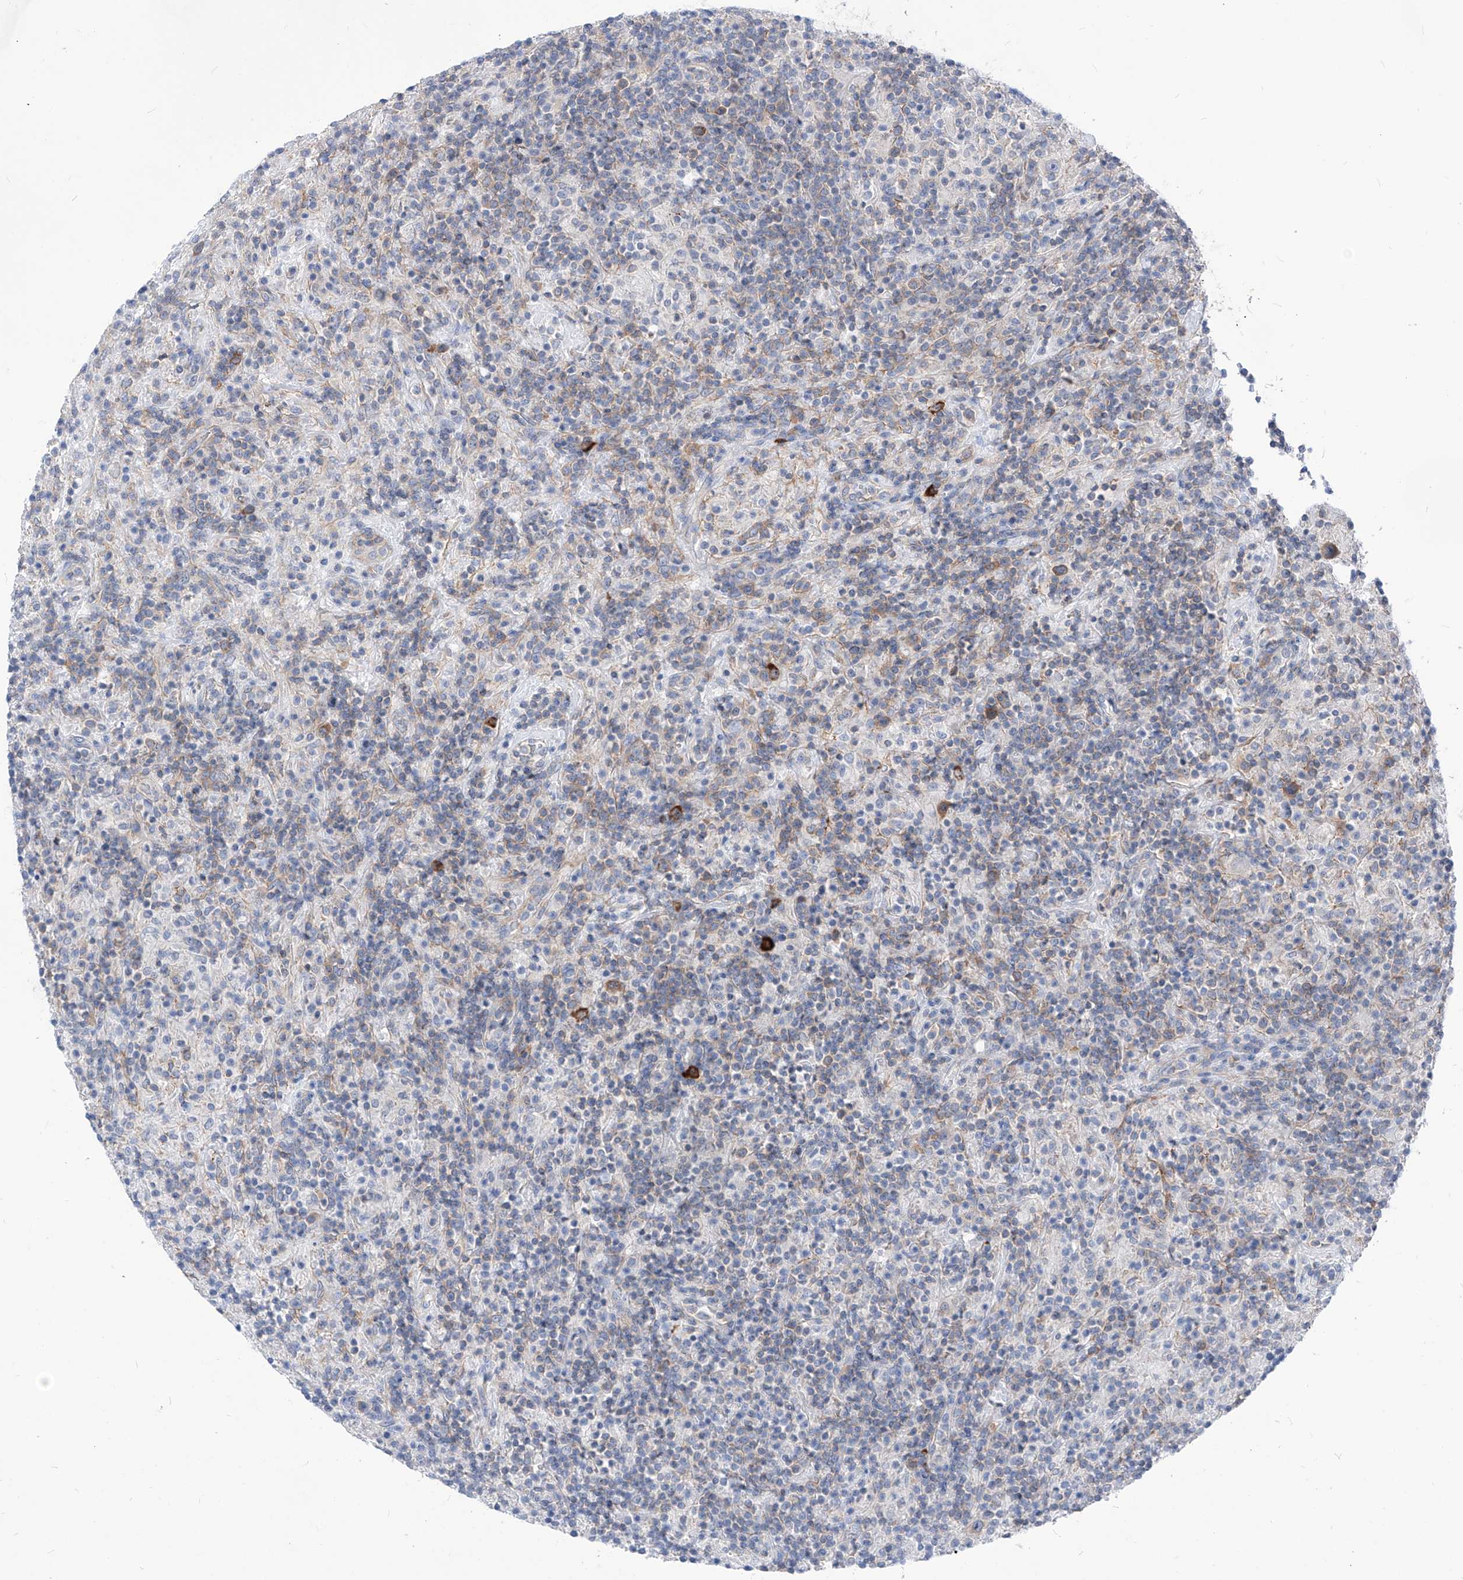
{"staining": {"intensity": "negative", "quantity": "none", "location": "none"}, "tissue": "lymphoma", "cell_type": "Tumor cells", "image_type": "cancer", "snomed": [{"axis": "morphology", "description": "Hodgkin's disease, NOS"}, {"axis": "topography", "description": "Lymph node"}], "caption": "High power microscopy photomicrograph of an immunohistochemistry image of Hodgkin's disease, revealing no significant staining in tumor cells. The staining is performed using DAB brown chromogen with nuclei counter-stained in using hematoxylin.", "gene": "AKAP10", "patient": {"sex": "male", "age": 70}}